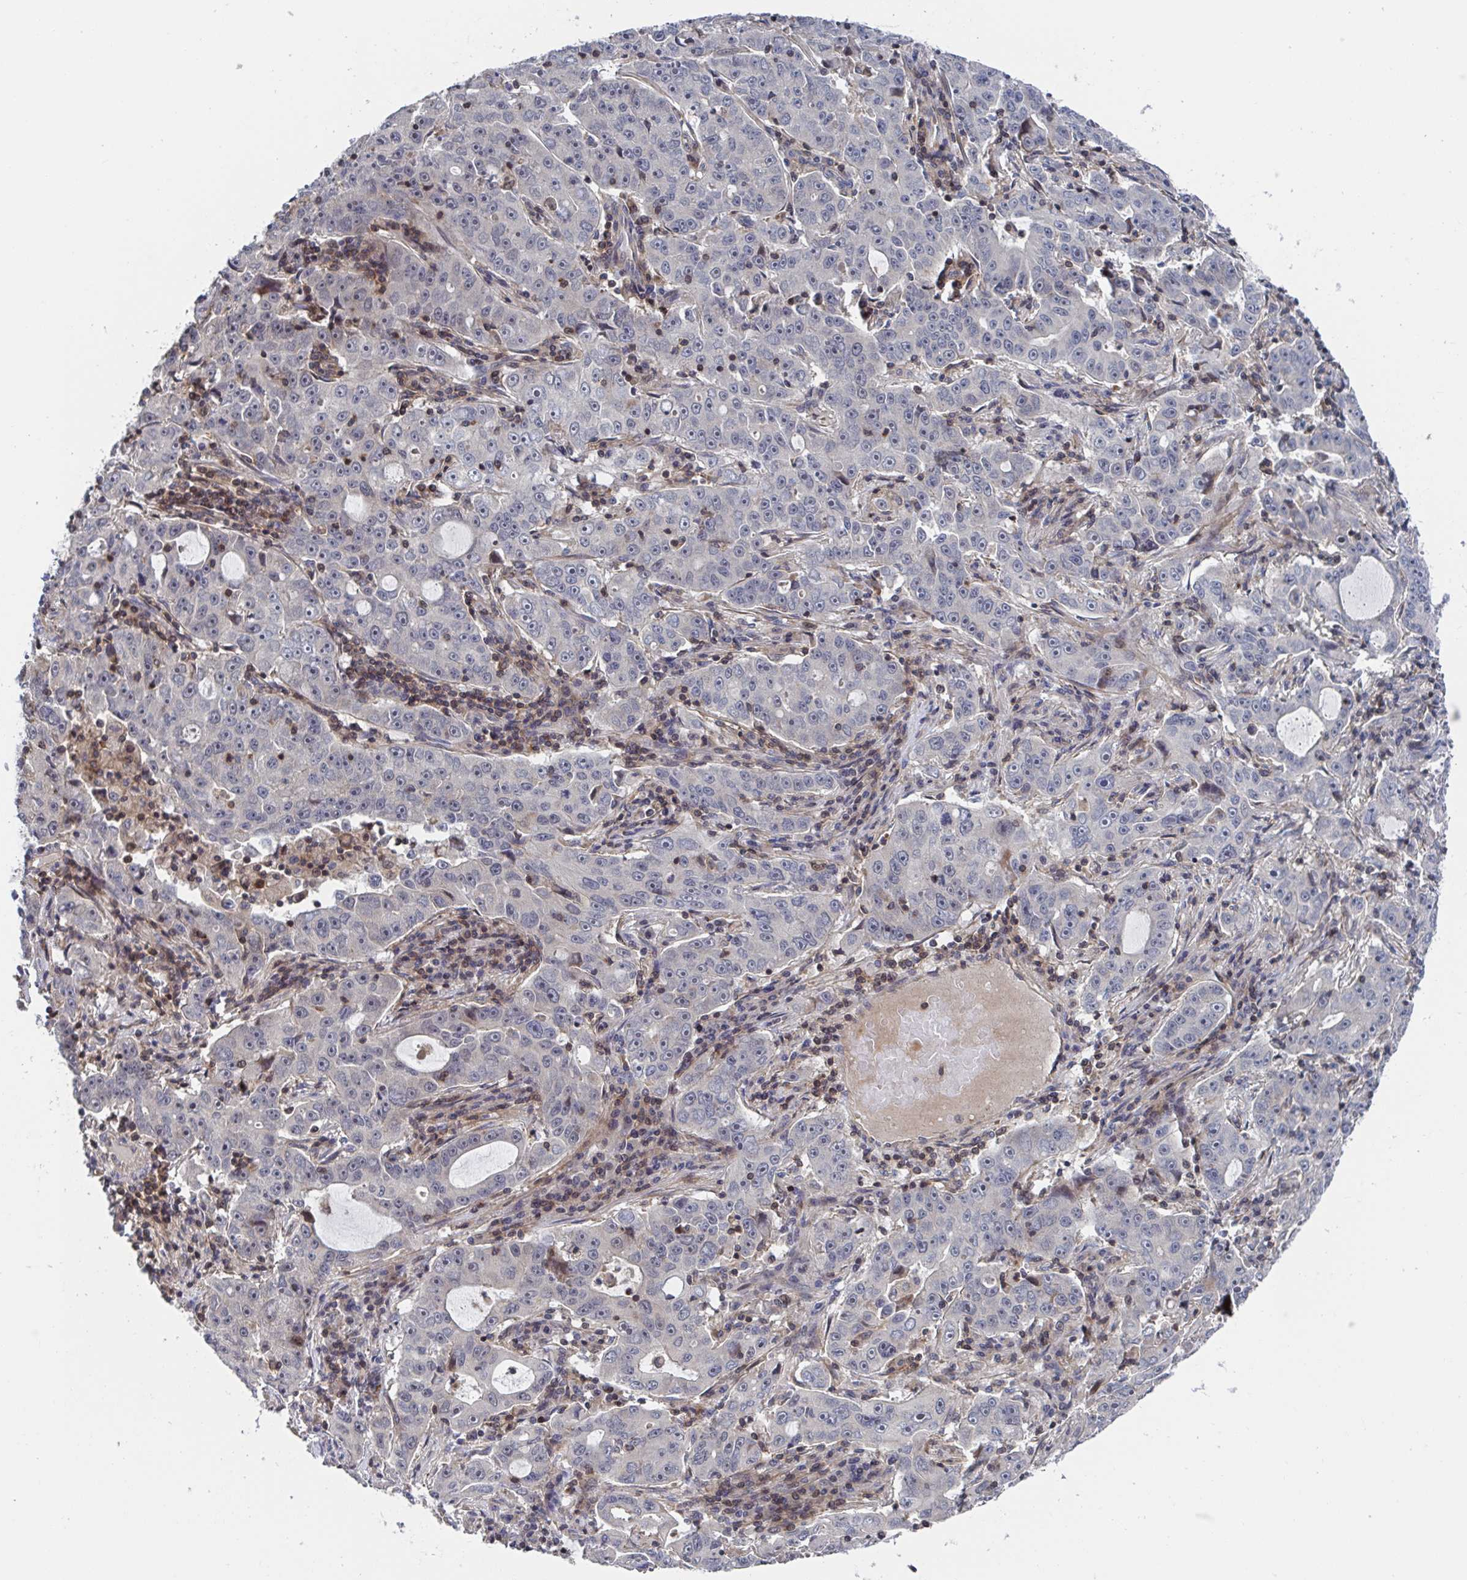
{"staining": {"intensity": "negative", "quantity": "none", "location": "none"}, "tissue": "lung cancer", "cell_type": "Tumor cells", "image_type": "cancer", "snomed": [{"axis": "morphology", "description": "Normal morphology"}, {"axis": "morphology", "description": "Adenocarcinoma, NOS"}, {"axis": "topography", "description": "Lymph node"}, {"axis": "topography", "description": "Lung"}], "caption": "High magnification brightfield microscopy of adenocarcinoma (lung) stained with DAB (brown) and counterstained with hematoxylin (blue): tumor cells show no significant staining.", "gene": "DHRS12", "patient": {"sex": "female", "age": 57}}